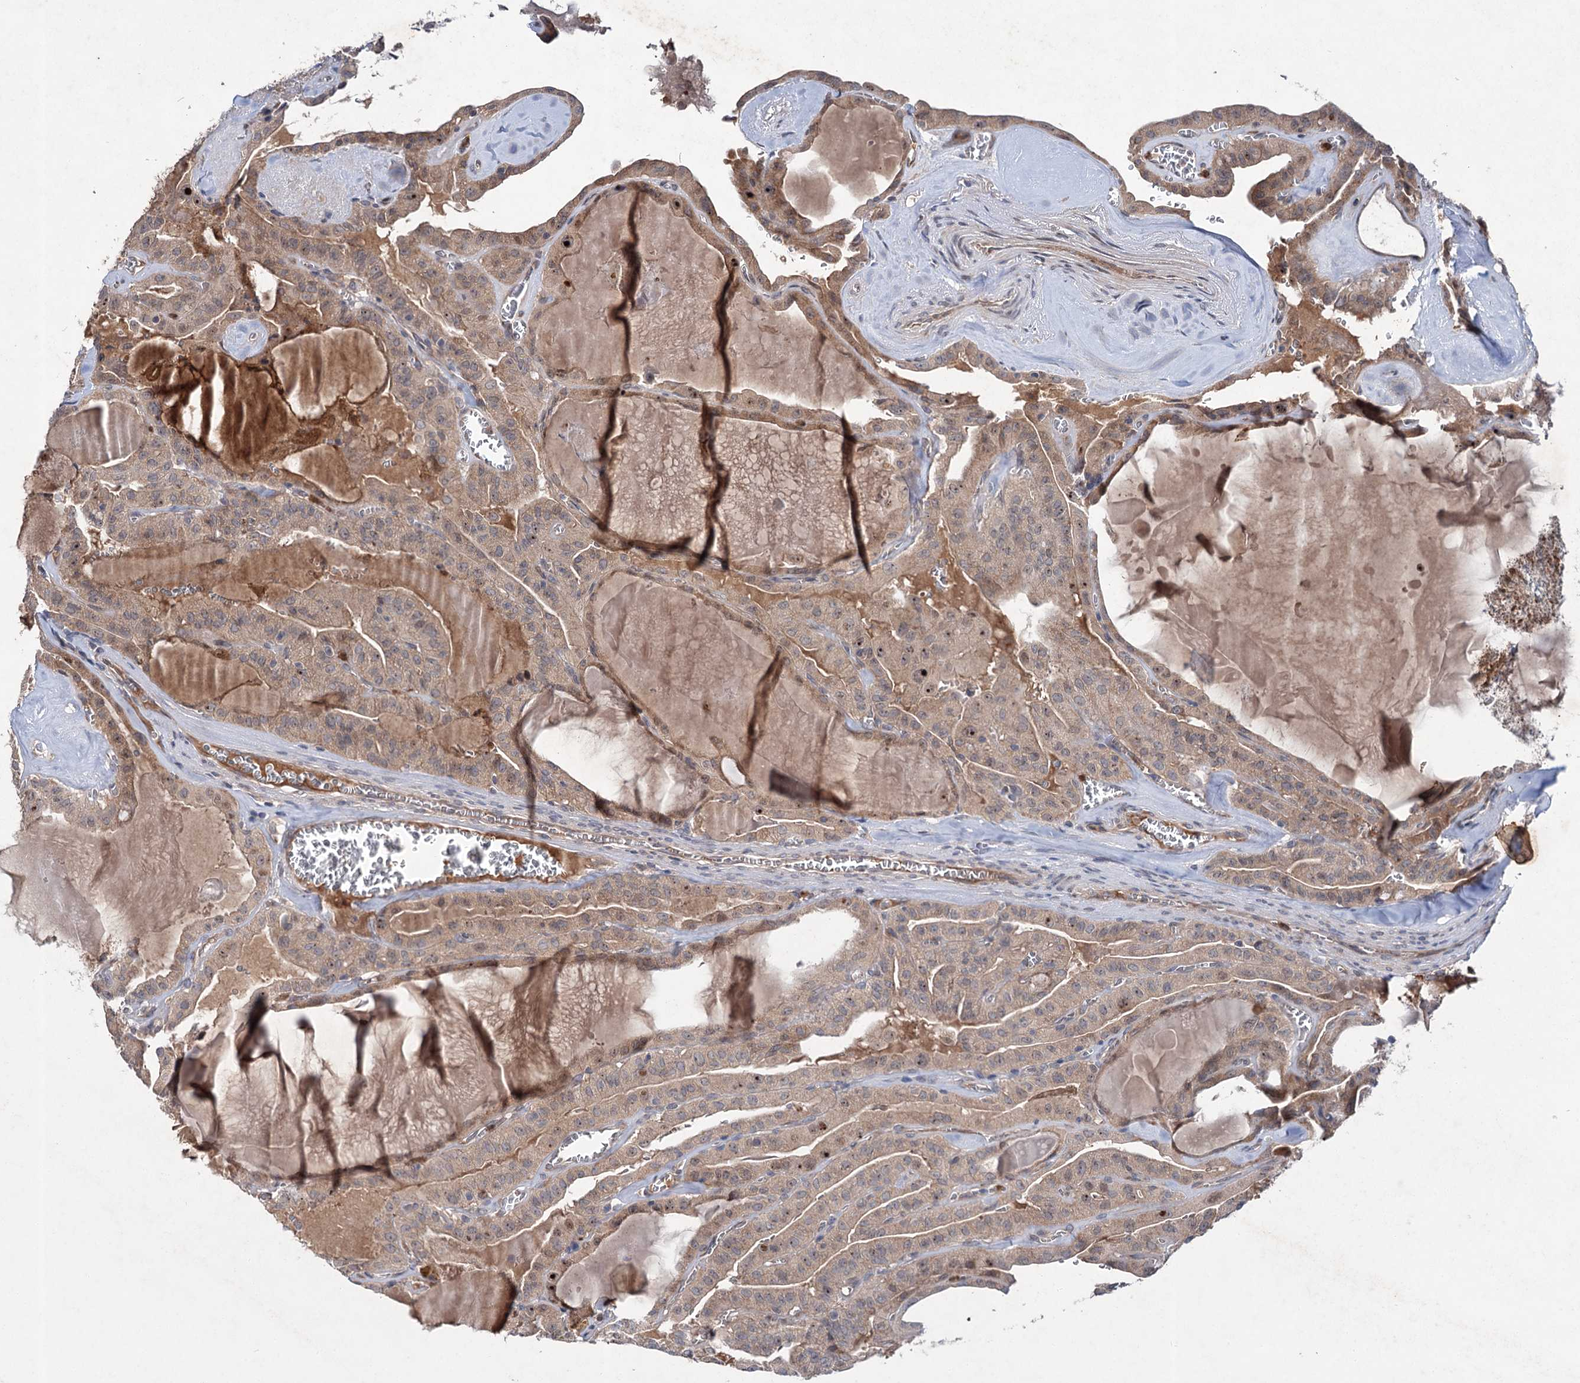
{"staining": {"intensity": "weak", "quantity": ">75%", "location": "cytoplasmic/membranous"}, "tissue": "thyroid cancer", "cell_type": "Tumor cells", "image_type": "cancer", "snomed": [{"axis": "morphology", "description": "Papillary adenocarcinoma, NOS"}, {"axis": "topography", "description": "Thyroid gland"}], "caption": "The histopathology image shows immunohistochemical staining of thyroid cancer (papillary adenocarcinoma). There is weak cytoplasmic/membranous staining is present in approximately >75% of tumor cells.", "gene": "PTPN3", "patient": {"sex": "male", "age": 52}}